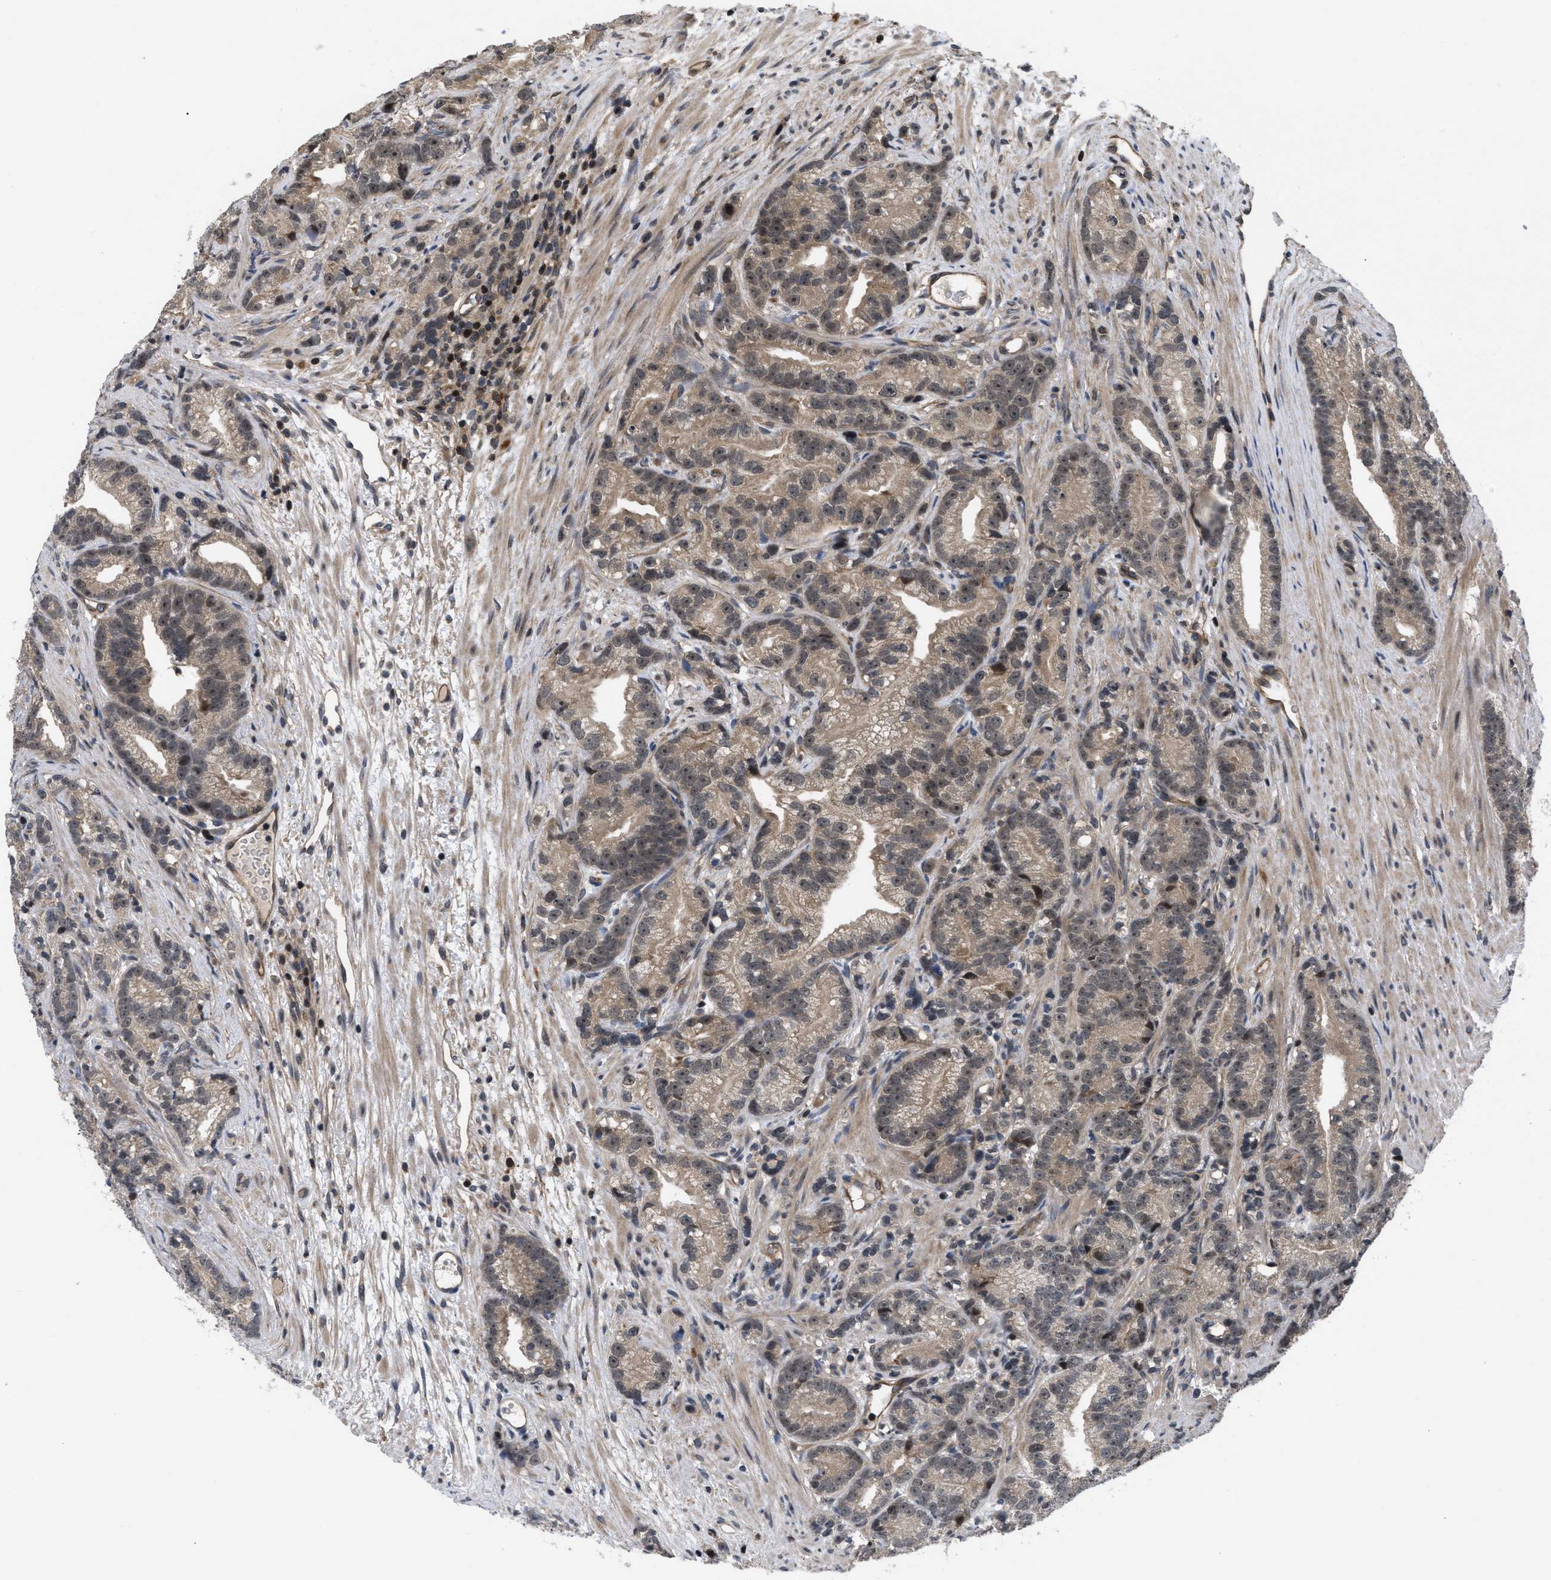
{"staining": {"intensity": "moderate", "quantity": "25%-75%", "location": "cytoplasmic/membranous"}, "tissue": "prostate cancer", "cell_type": "Tumor cells", "image_type": "cancer", "snomed": [{"axis": "morphology", "description": "Adenocarcinoma, Low grade"}, {"axis": "topography", "description": "Prostate"}], "caption": "Brown immunohistochemical staining in prostate cancer displays moderate cytoplasmic/membranous positivity in about 25%-75% of tumor cells. The protein of interest is shown in brown color, while the nuclei are stained blue.", "gene": "DNAJC14", "patient": {"sex": "male", "age": 89}}